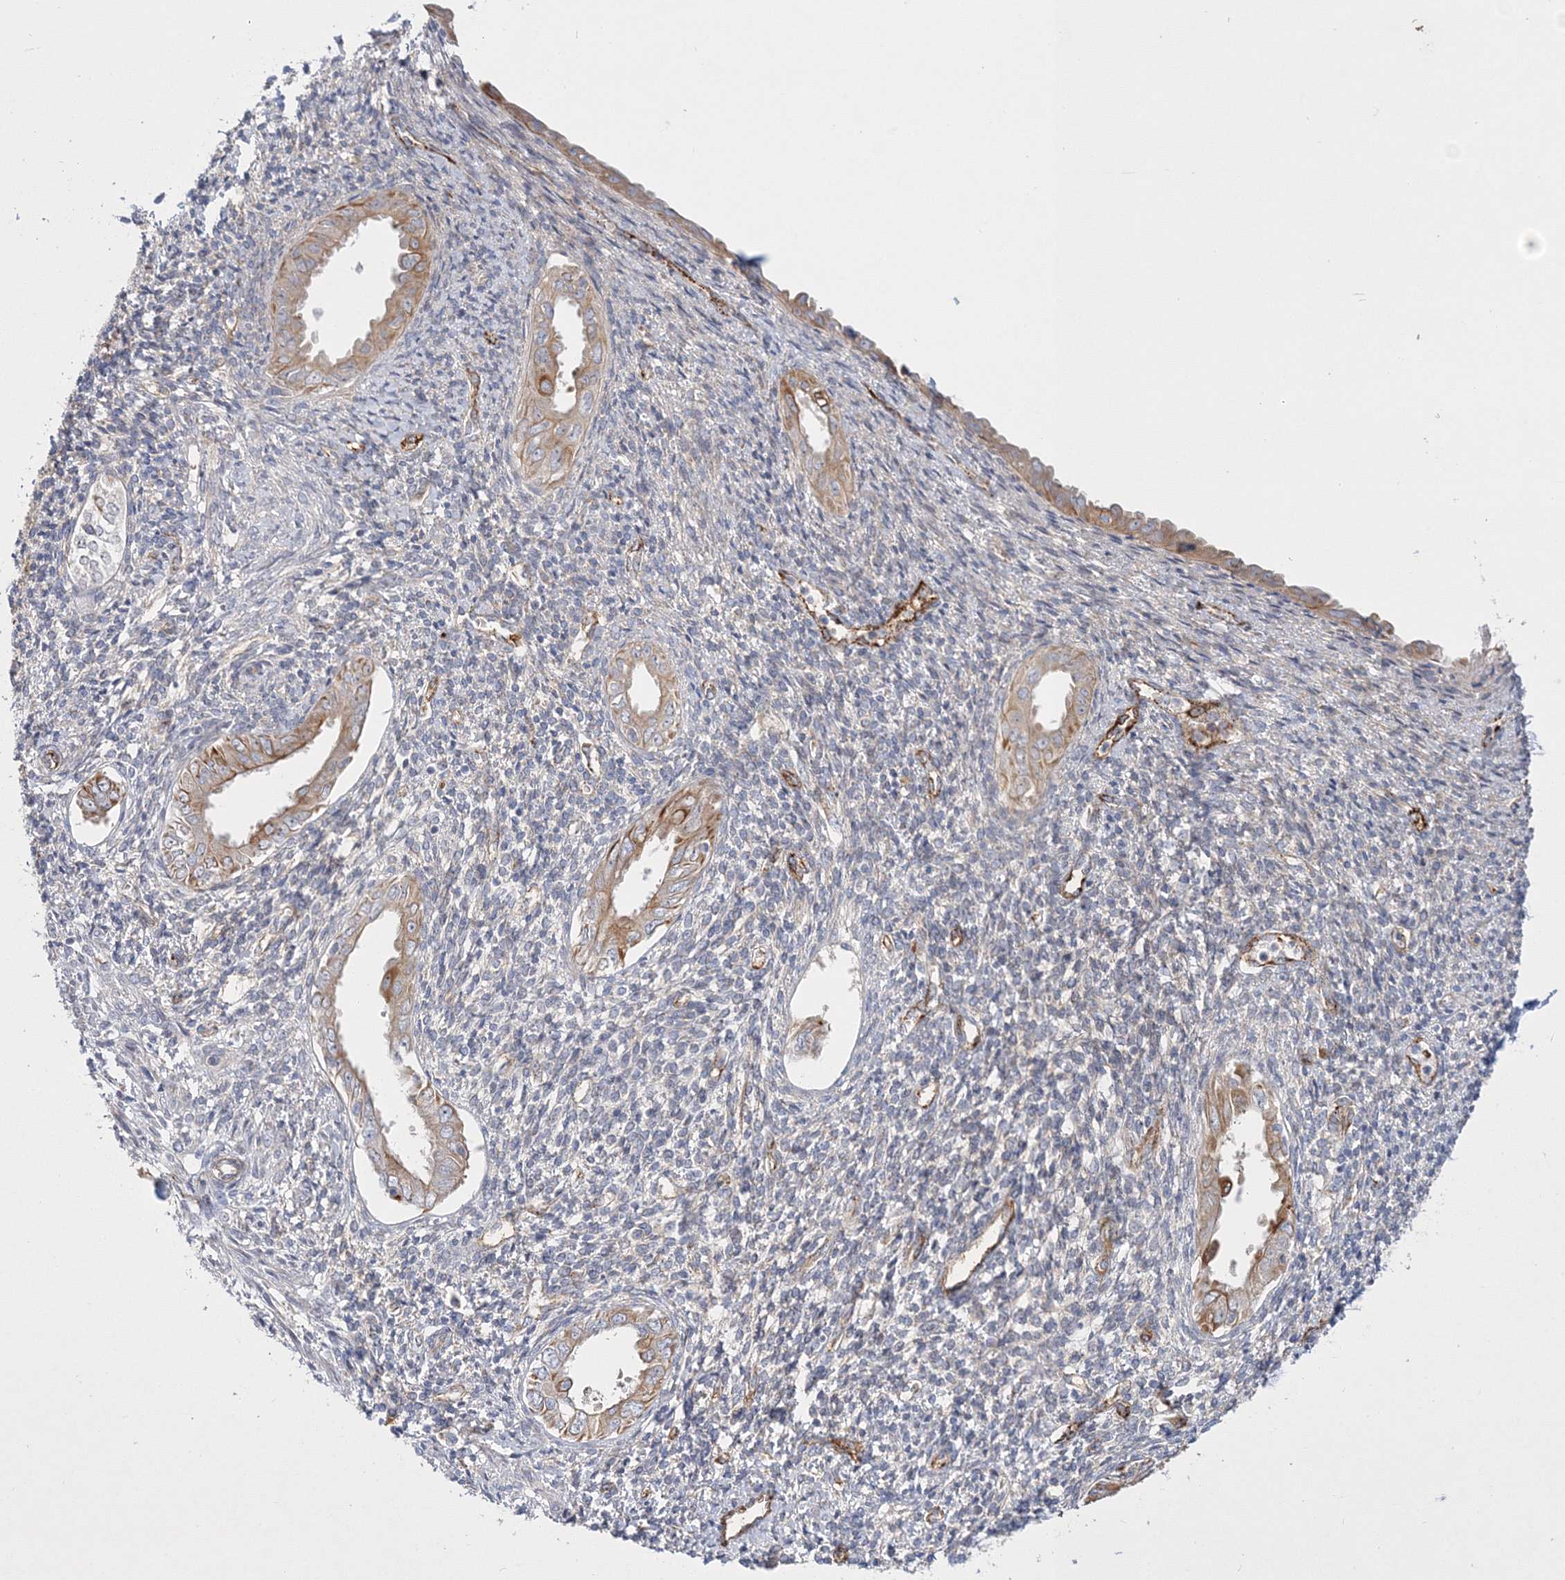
{"staining": {"intensity": "negative", "quantity": "none", "location": "none"}, "tissue": "endometrium", "cell_type": "Cells in endometrial stroma", "image_type": "normal", "snomed": [{"axis": "morphology", "description": "Normal tissue, NOS"}, {"axis": "topography", "description": "Endometrium"}], "caption": "A photomicrograph of human endometrium is negative for staining in cells in endometrial stroma. (Stains: DAB (3,3'-diaminobenzidine) immunohistochemistry (IHC) with hematoxylin counter stain, Microscopy: brightfield microscopy at high magnification).", "gene": "ZFYVE16", "patient": {"sex": "female", "age": 66}}